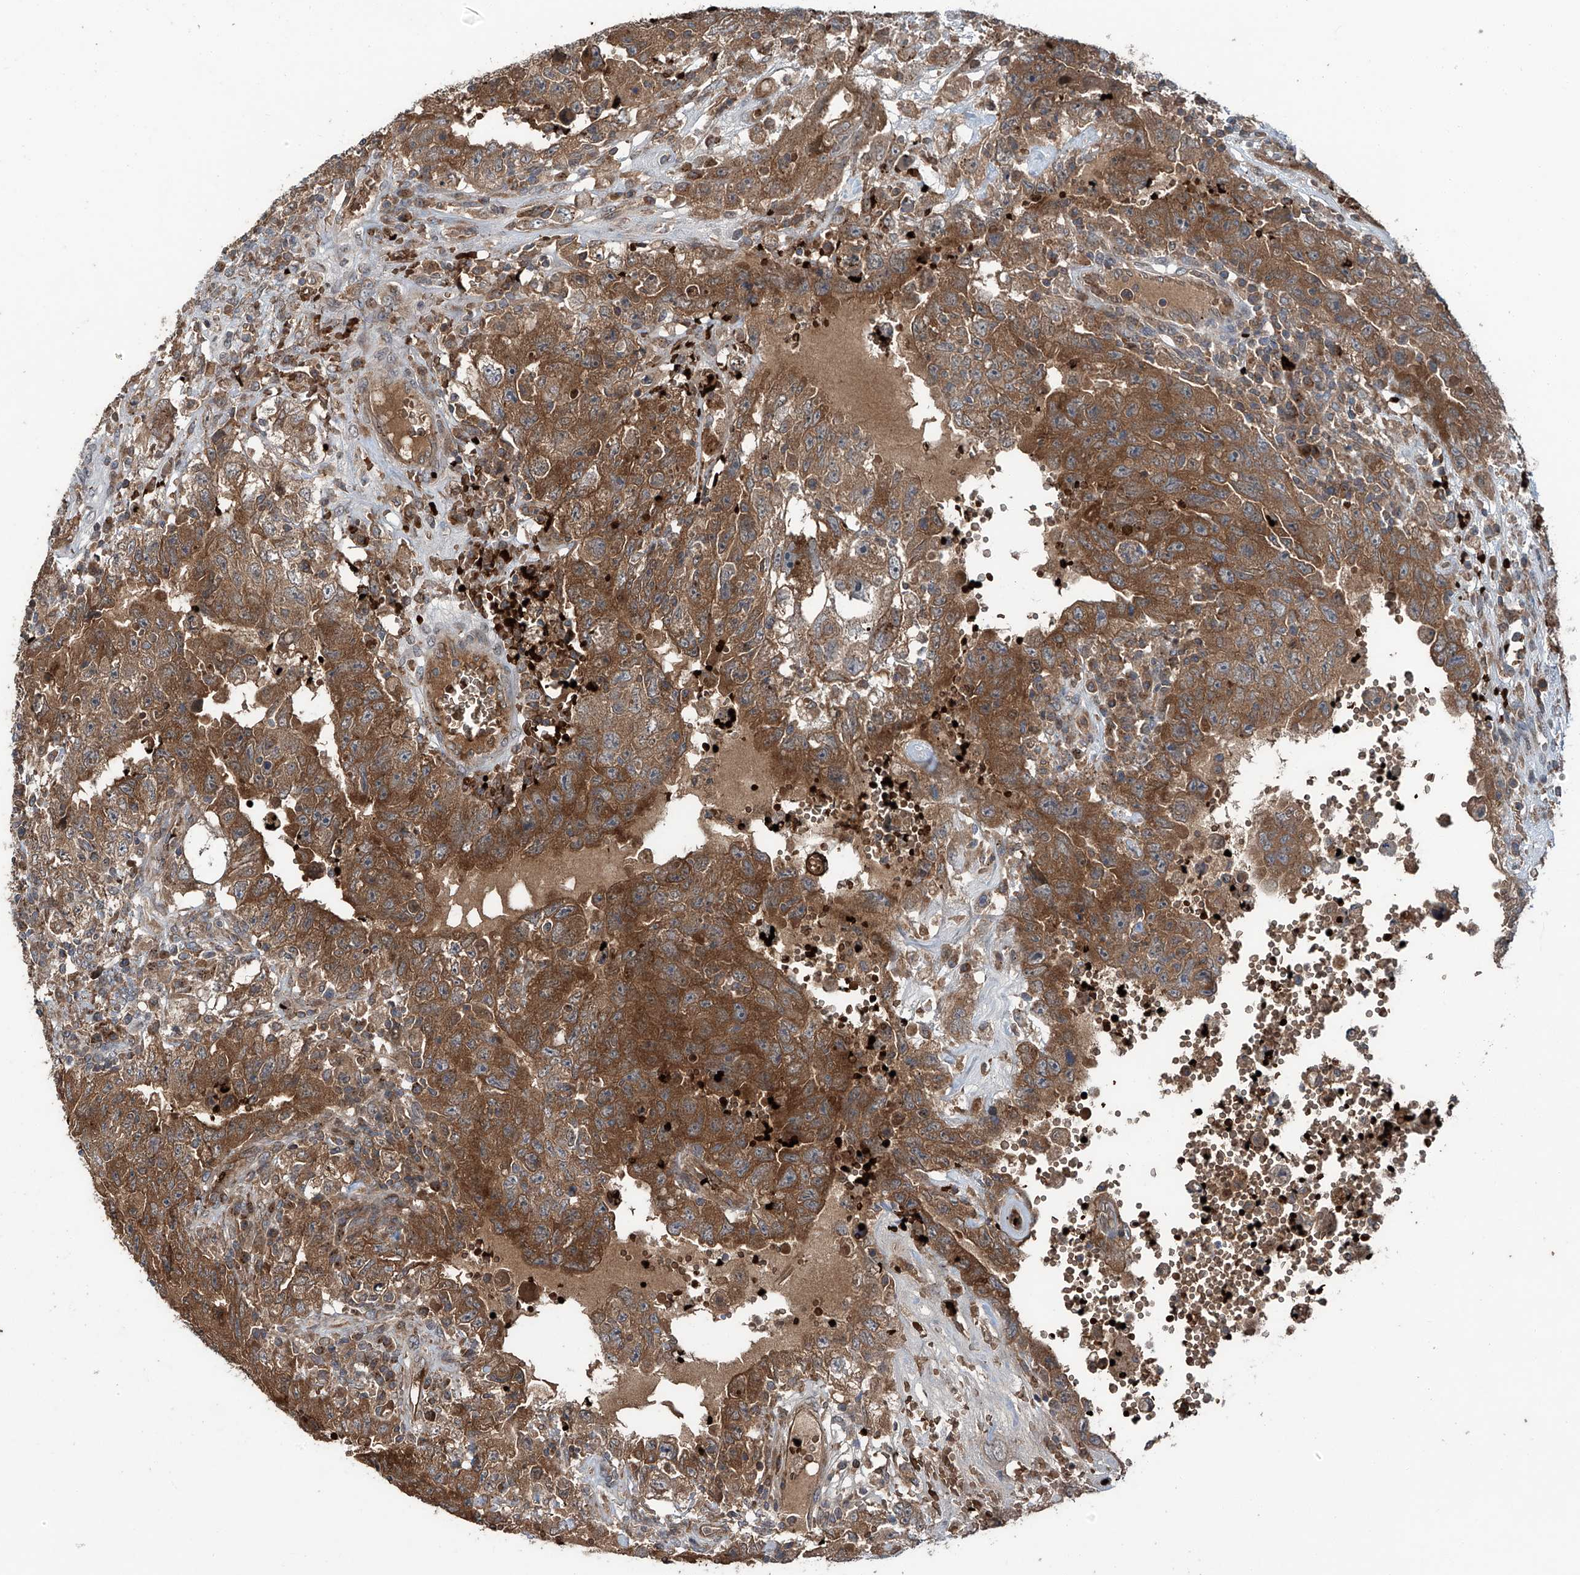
{"staining": {"intensity": "moderate", "quantity": ">75%", "location": "cytoplasmic/membranous"}, "tissue": "testis cancer", "cell_type": "Tumor cells", "image_type": "cancer", "snomed": [{"axis": "morphology", "description": "Carcinoma, Embryonal, NOS"}, {"axis": "topography", "description": "Testis"}], "caption": "About >75% of tumor cells in testis embryonal carcinoma demonstrate moderate cytoplasmic/membranous protein expression as visualized by brown immunohistochemical staining.", "gene": "ZDHHC9", "patient": {"sex": "male", "age": 26}}